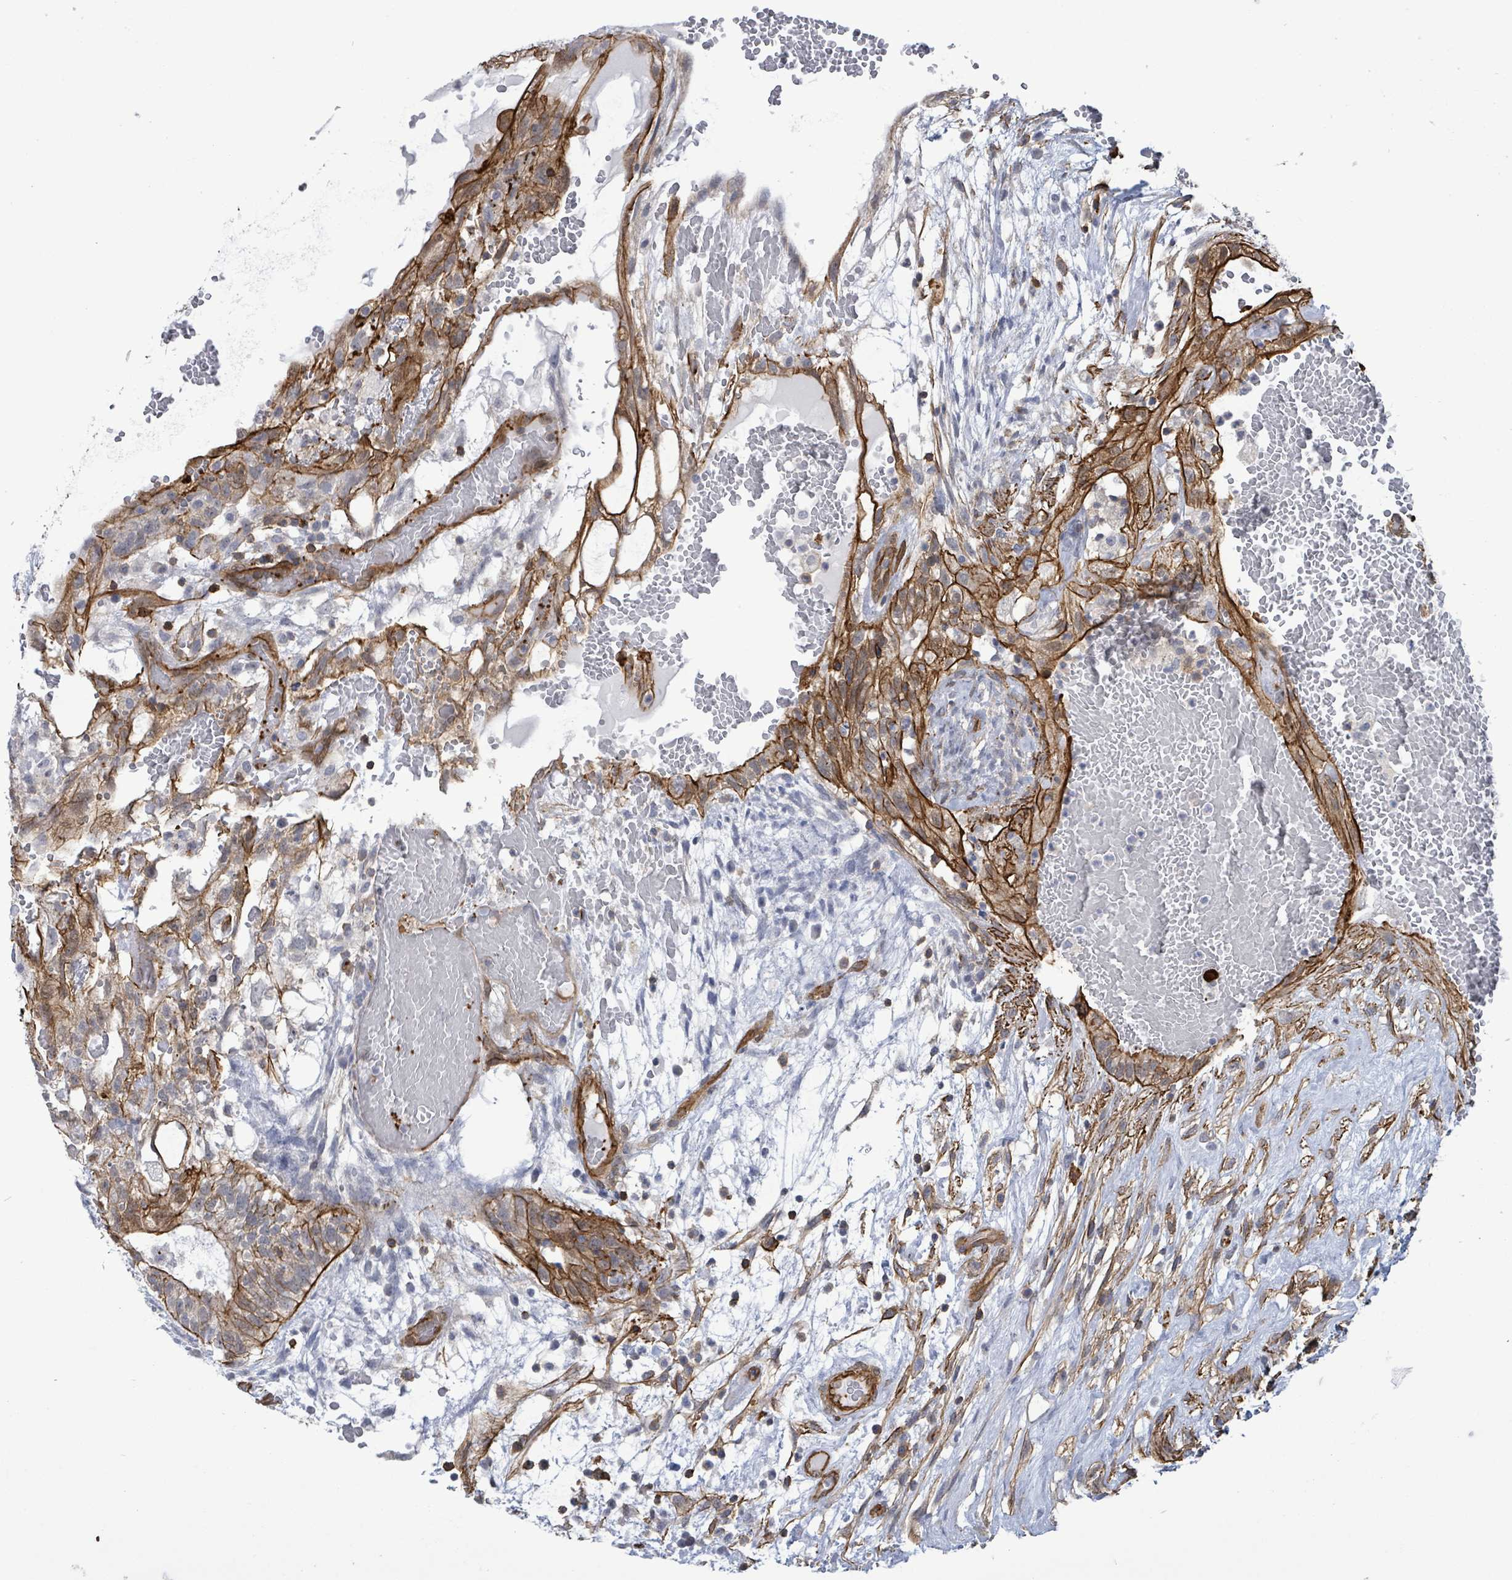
{"staining": {"intensity": "strong", "quantity": "25%-75%", "location": "cytoplasmic/membranous"}, "tissue": "testis cancer", "cell_type": "Tumor cells", "image_type": "cancer", "snomed": [{"axis": "morphology", "description": "Normal tissue, NOS"}, {"axis": "morphology", "description": "Carcinoma, Embryonal, NOS"}, {"axis": "topography", "description": "Testis"}], "caption": "This image demonstrates immunohistochemistry staining of testis embryonal carcinoma, with high strong cytoplasmic/membranous expression in about 25%-75% of tumor cells.", "gene": "PRKRIP1", "patient": {"sex": "male", "age": 32}}